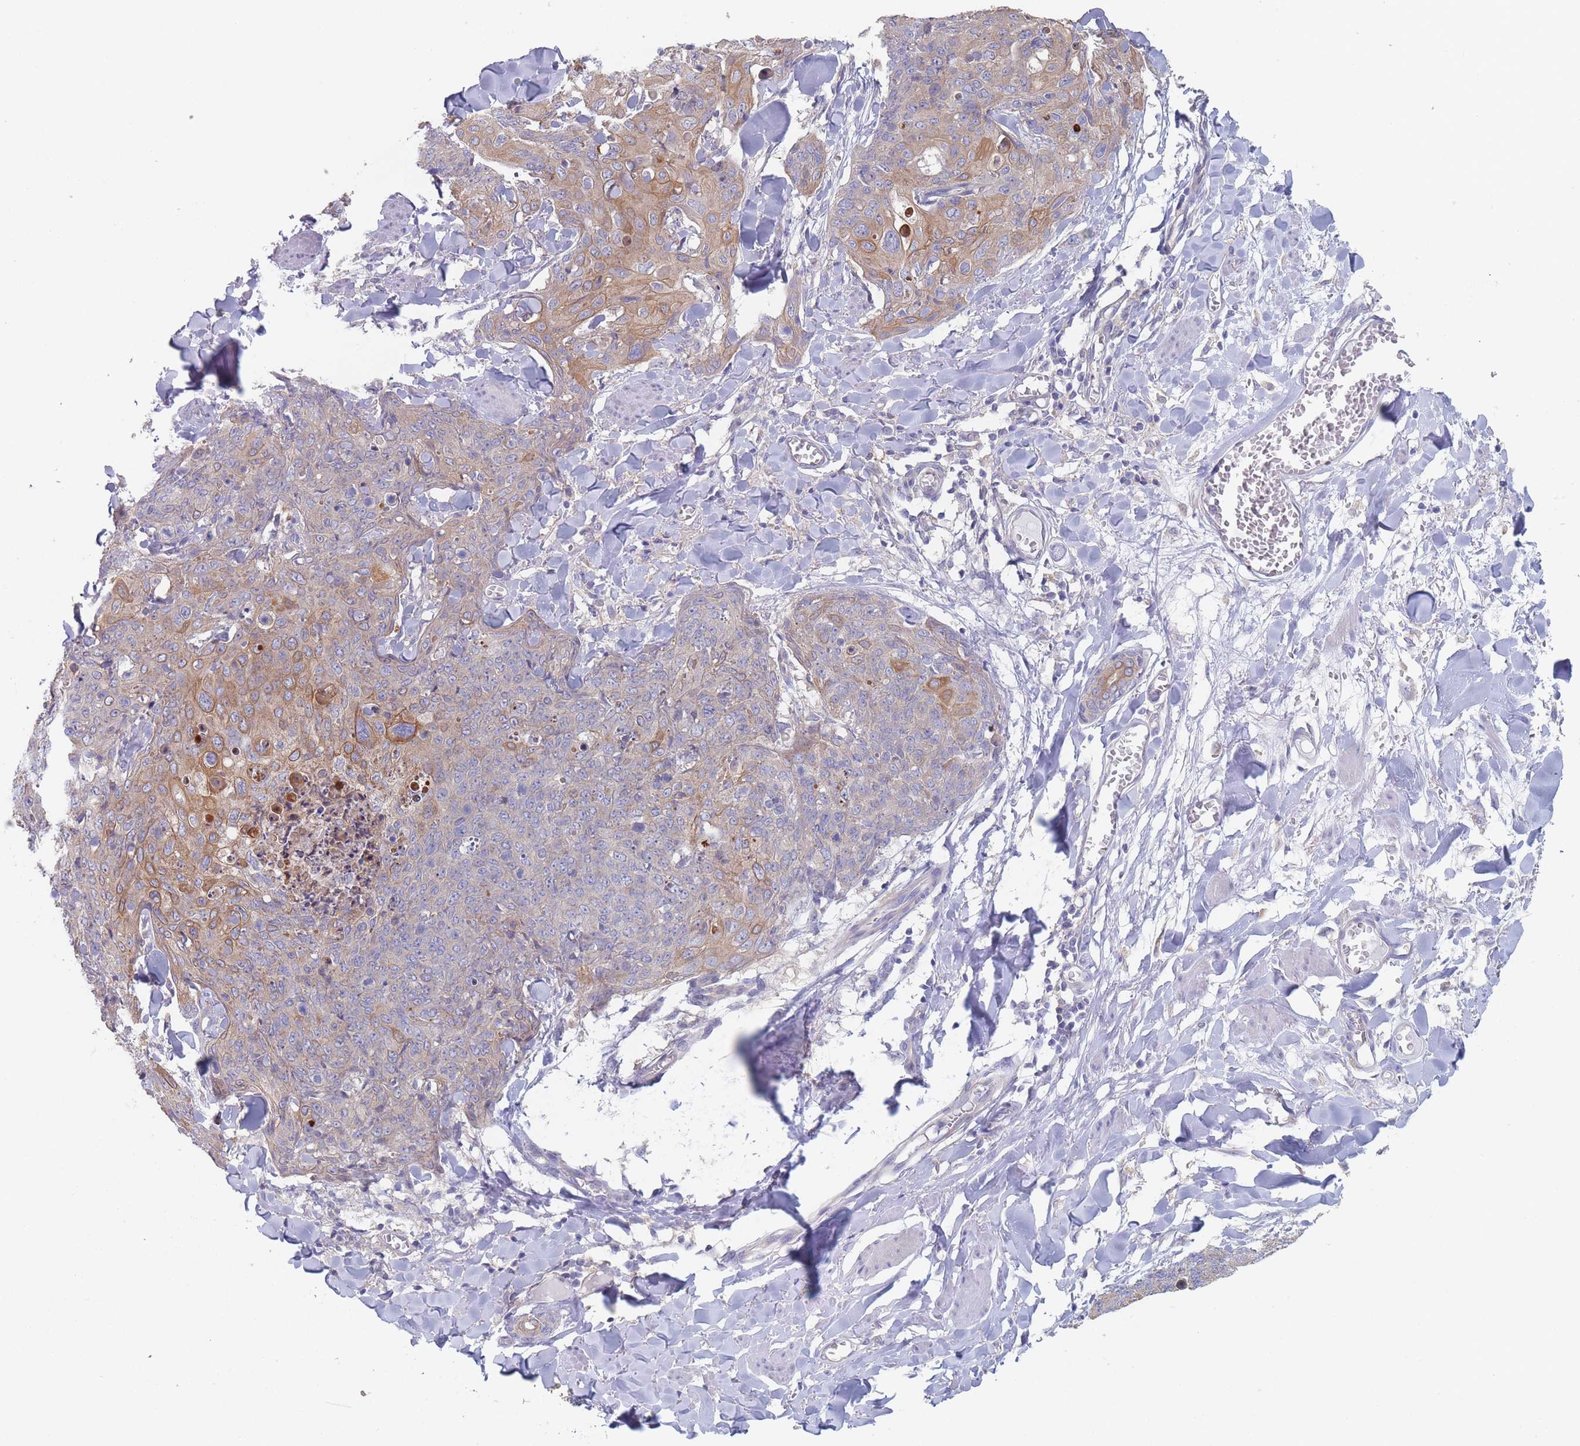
{"staining": {"intensity": "moderate", "quantity": "<25%", "location": "cytoplasmic/membranous"}, "tissue": "skin cancer", "cell_type": "Tumor cells", "image_type": "cancer", "snomed": [{"axis": "morphology", "description": "Squamous cell carcinoma, NOS"}, {"axis": "topography", "description": "Skin"}, {"axis": "topography", "description": "Vulva"}], "caption": "Human skin cancer stained with a protein marker displays moderate staining in tumor cells.", "gene": "EFCC1", "patient": {"sex": "female", "age": 85}}